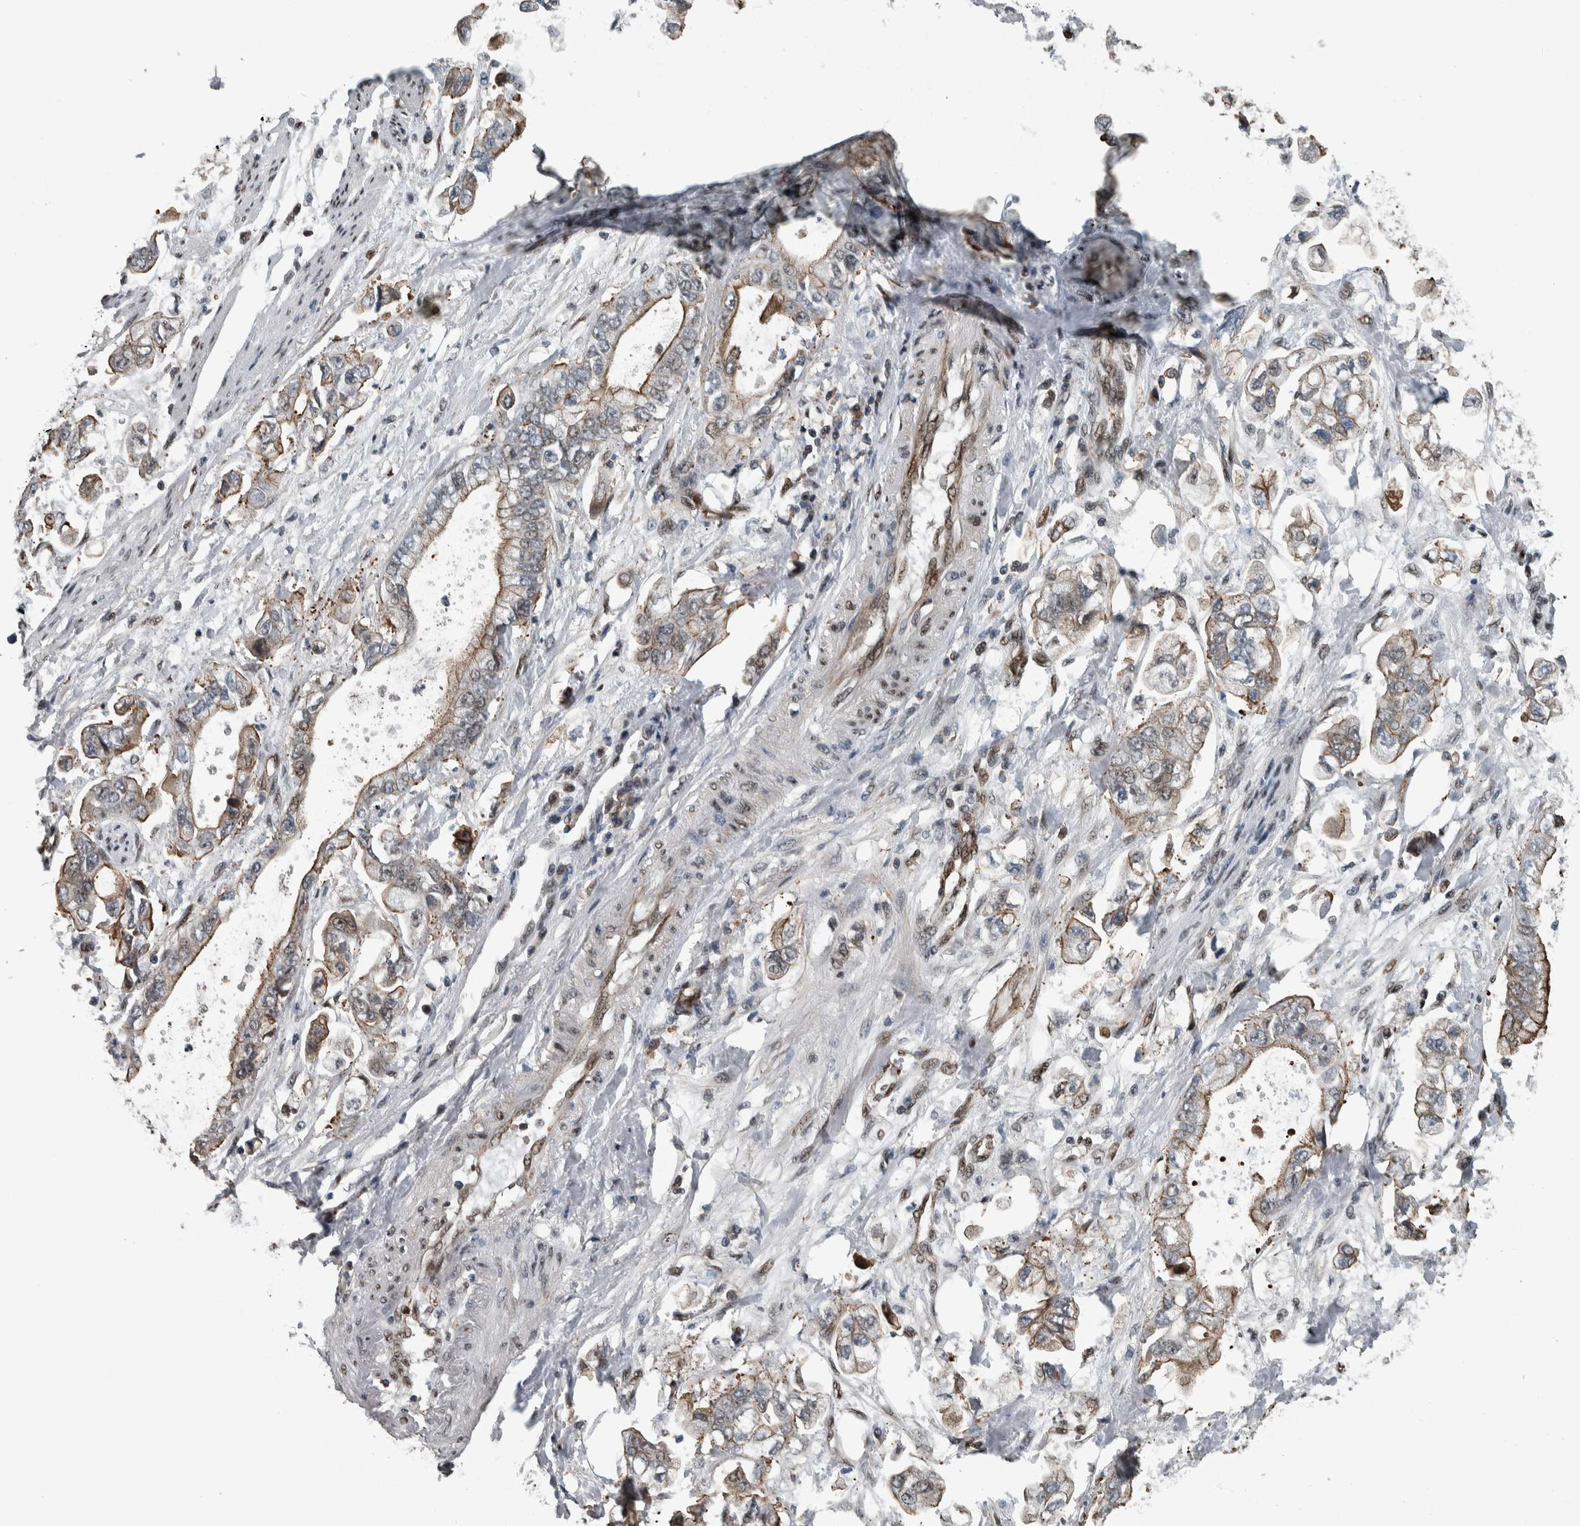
{"staining": {"intensity": "moderate", "quantity": "25%-75%", "location": "cytoplasmic/membranous"}, "tissue": "stomach cancer", "cell_type": "Tumor cells", "image_type": "cancer", "snomed": [{"axis": "morphology", "description": "Normal tissue, NOS"}, {"axis": "morphology", "description": "Adenocarcinoma, NOS"}, {"axis": "topography", "description": "Stomach"}], "caption": "Protein positivity by immunohistochemistry shows moderate cytoplasmic/membranous expression in about 25%-75% of tumor cells in stomach cancer. (IHC, brightfield microscopy, high magnification).", "gene": "FAM135B", "patient": {"sex": "male", "age": 62}}